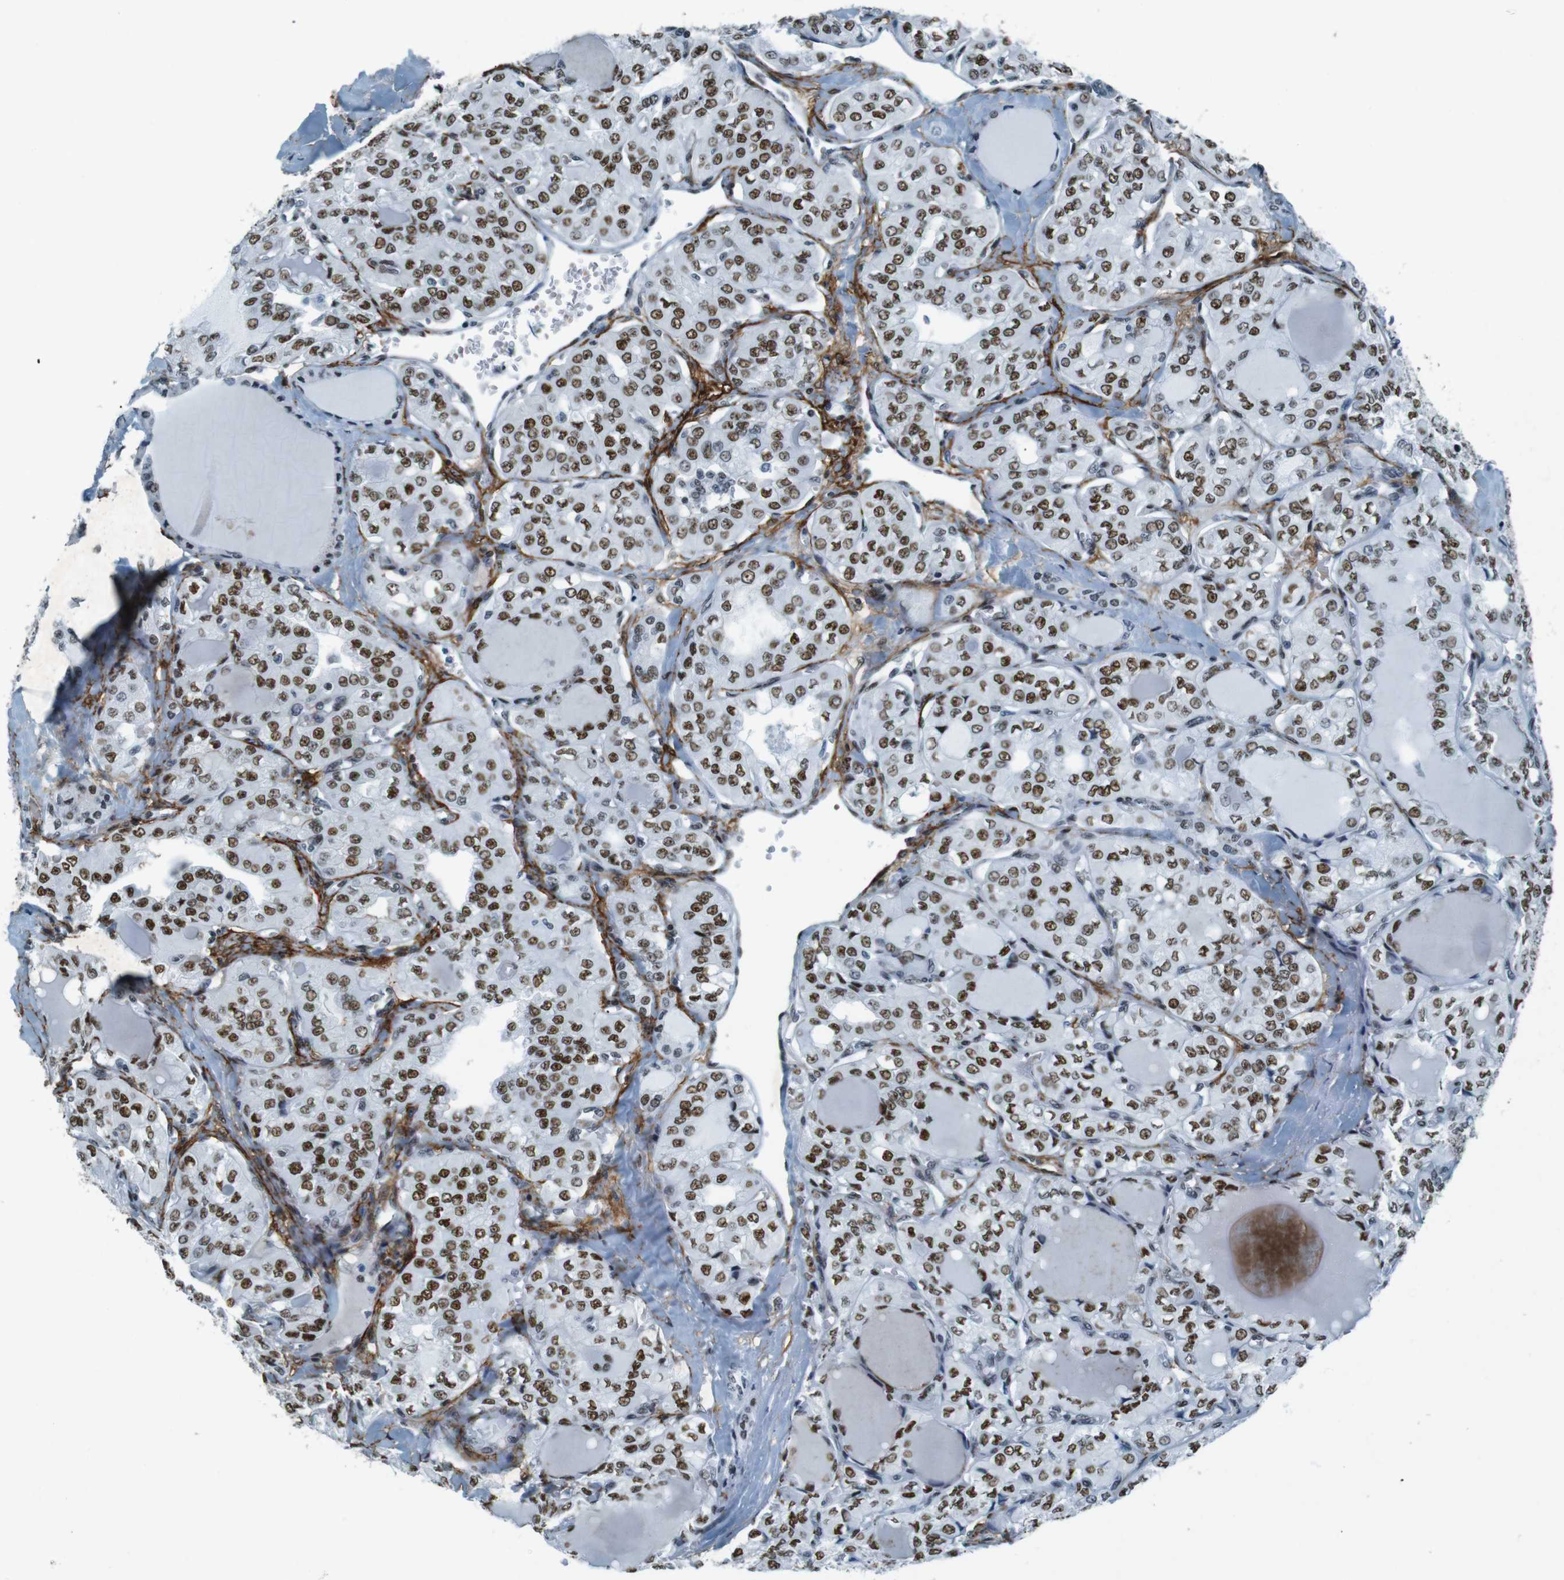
{"staining": {"intensity": "moderate", "quantity": ">75%", "location": "nuclear"}, "tissue": "thyroid cancer", "cell_type": "Tumor cells", "image_type": "cancer", "snomed": [{"axis": "morphology", "description": "Papillary adenocarcinoma, NOS"}, {"axis": "topography", "description": "Thyroid gland"}], "caption": "Protein expression analysis of human papillary adenocarcinoma (thyroid) reveals moderate nuclear expression in about >75% of tumor cells.", "gene": "HEXIM1", "patient": {"sex": "male", "age": 20}}